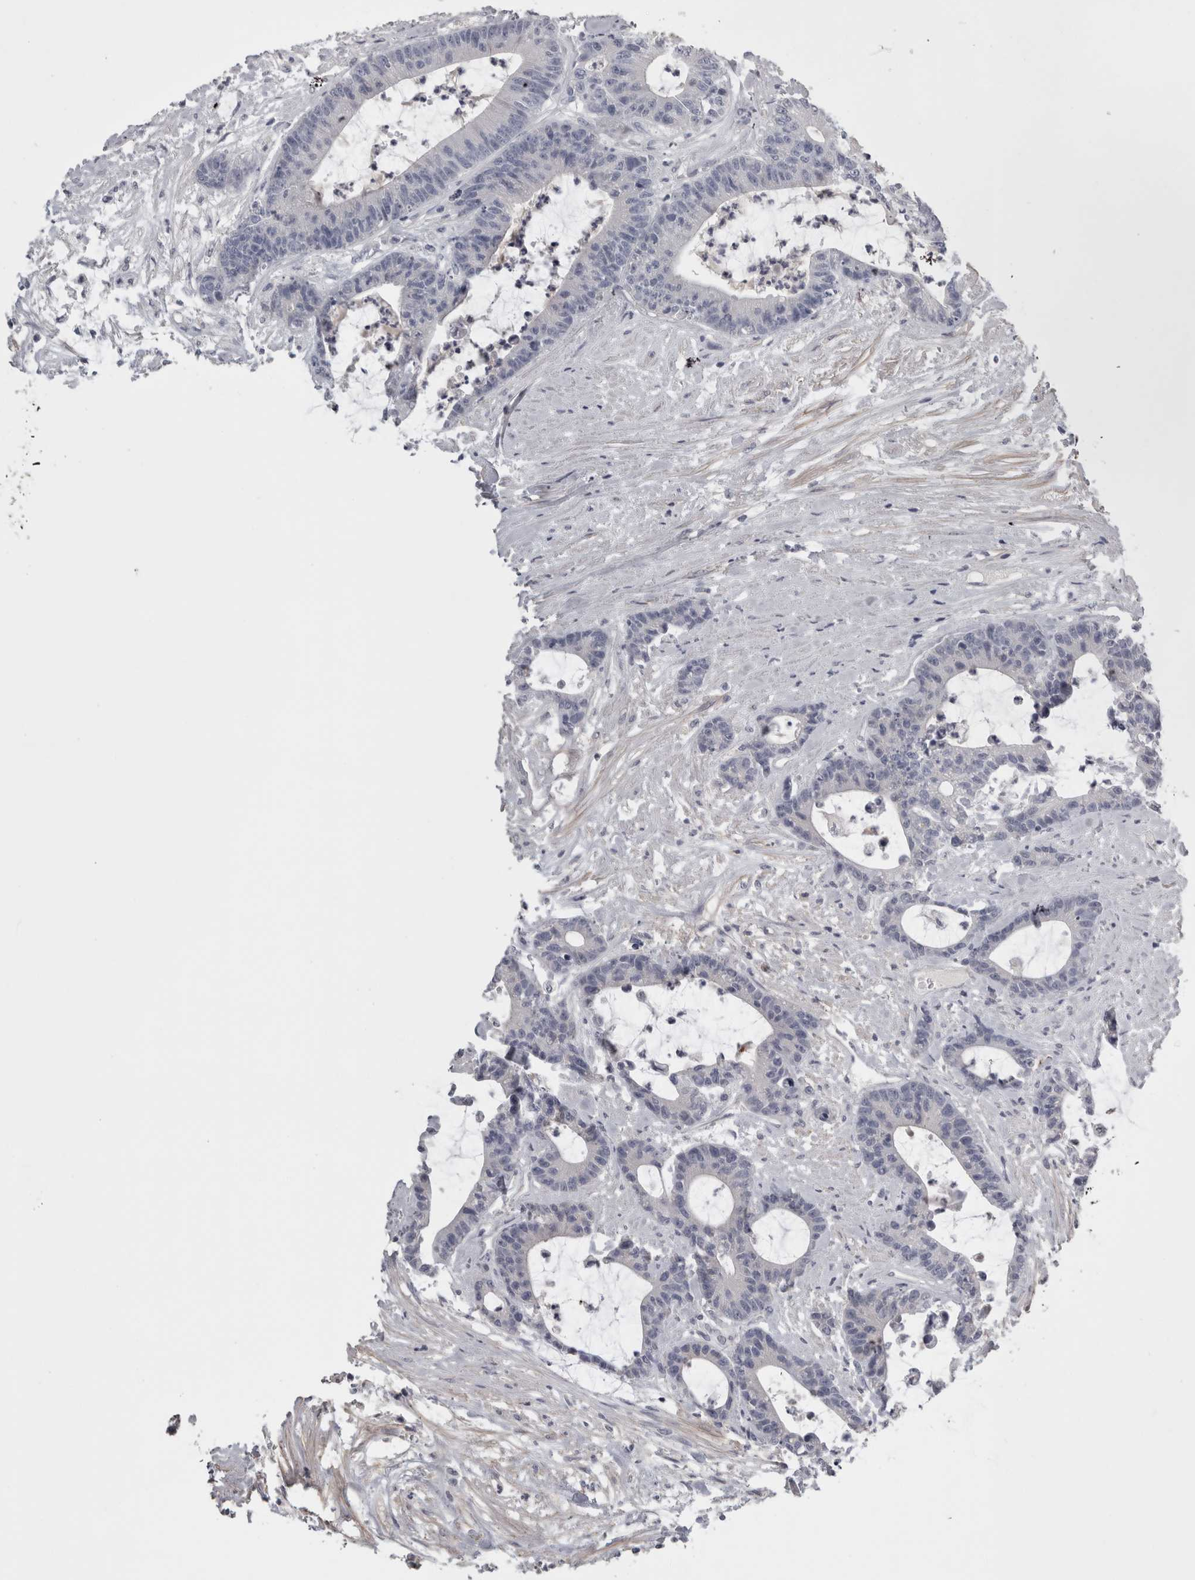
{"staining": {"intensity": "negative", "quantity": "none", "location": "none"}, "tissue": "colorectal cancer", "cell_type": "Tumor cells", "image_type": "cancer", "snomed": [{"axis": "morphology", "description": "Adenocarcinoma, NOS"}, {"axis": "topography", "description": "Colon"}], "caption": "This micrograph is of colorectal cancer (adenocarcinoma) stained with immunohistochemistry (IHC) to label a protein in brown with the nuclei are counter-stained blue. There is no staining in tumor cells.", "gene": "TCAP", "patient": {"sex": "female", "age": 84}}